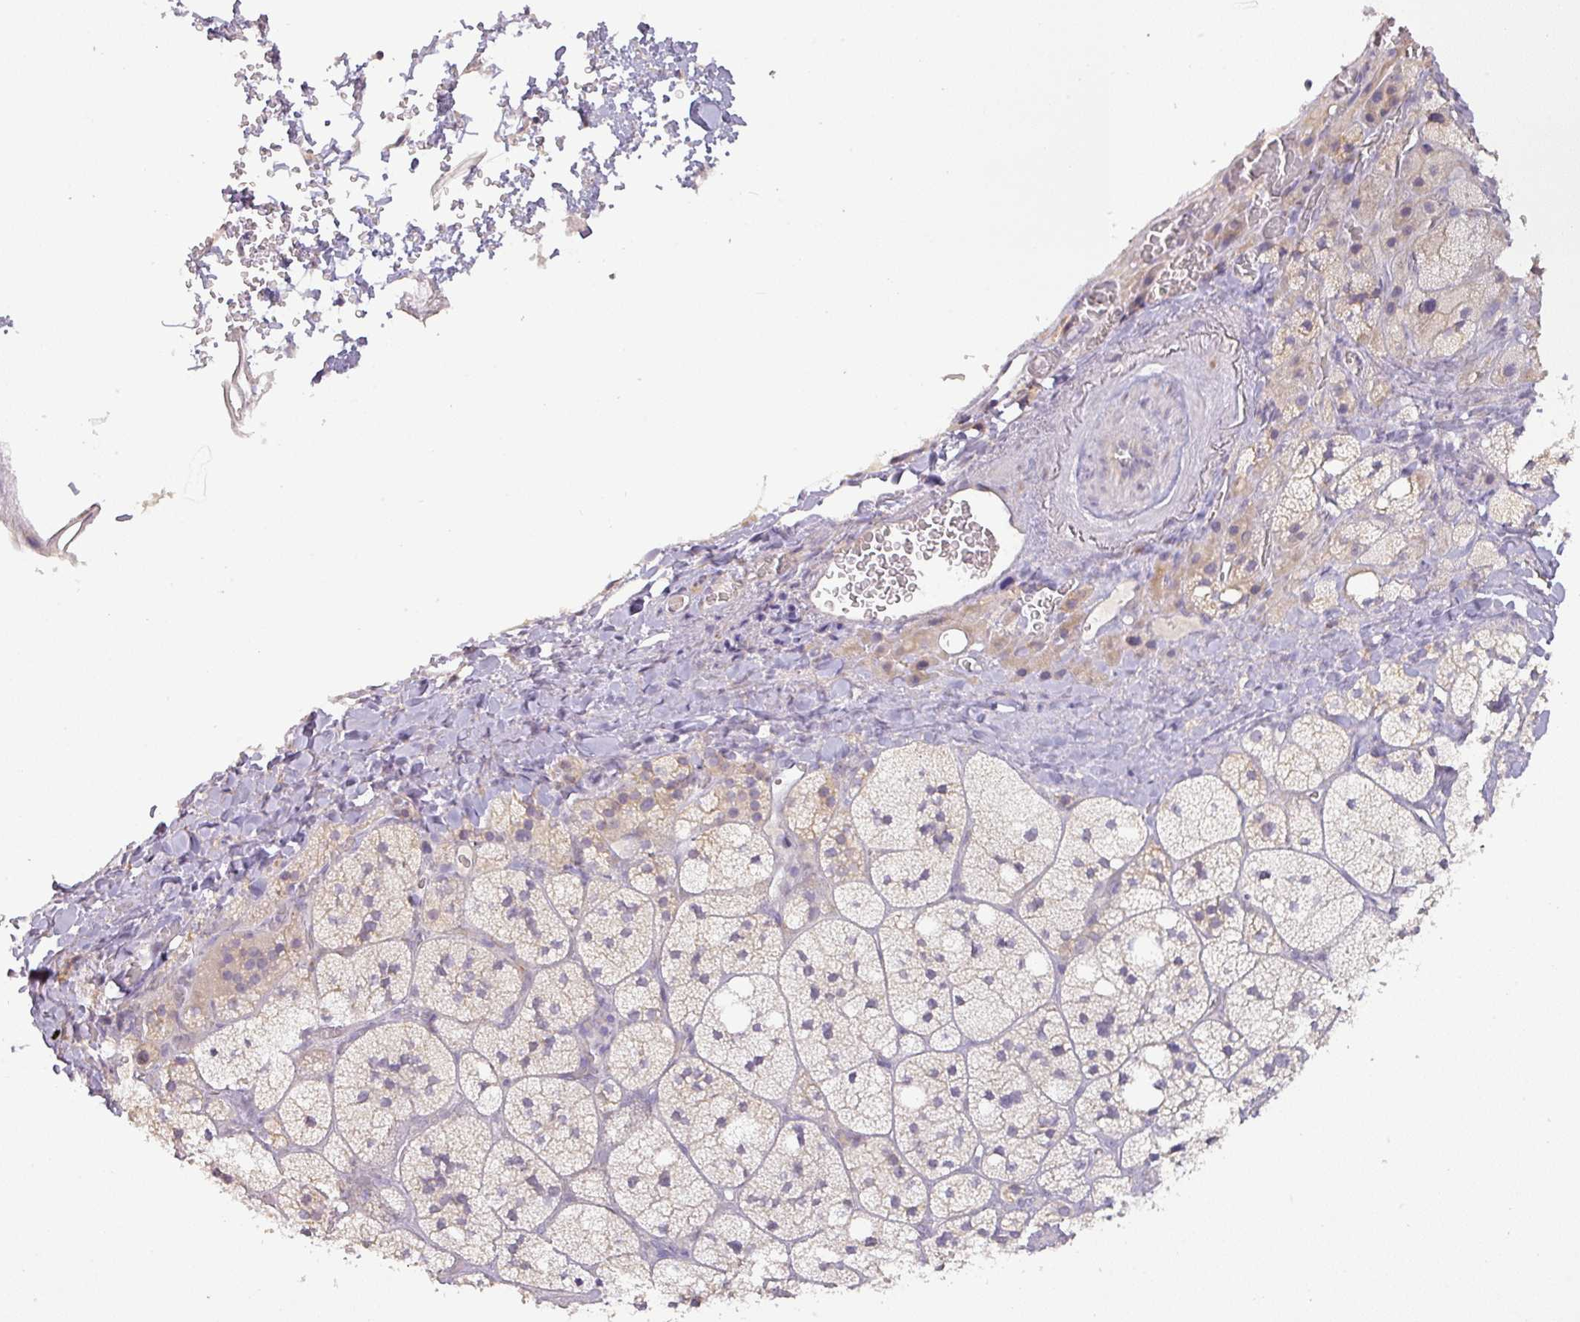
{"staining": {"intensity": "negative", "quantity": "none", "location": "none"}, "tissue": "adrenal gland", "cell_type": "Glandular cells", "image_type": "normal", "snomed": [{"axis": "morphology", "description": "Normal tissue, NOS"}, {"axis": "topography", "description": "Adrenal gland"}], "caption": "This is an IHC photomicrograph of unremarkable adrenal gland. There is no expression in glandular cells.", "gene": "DRD5", "patient": {"sex": "male", "age": 61}}